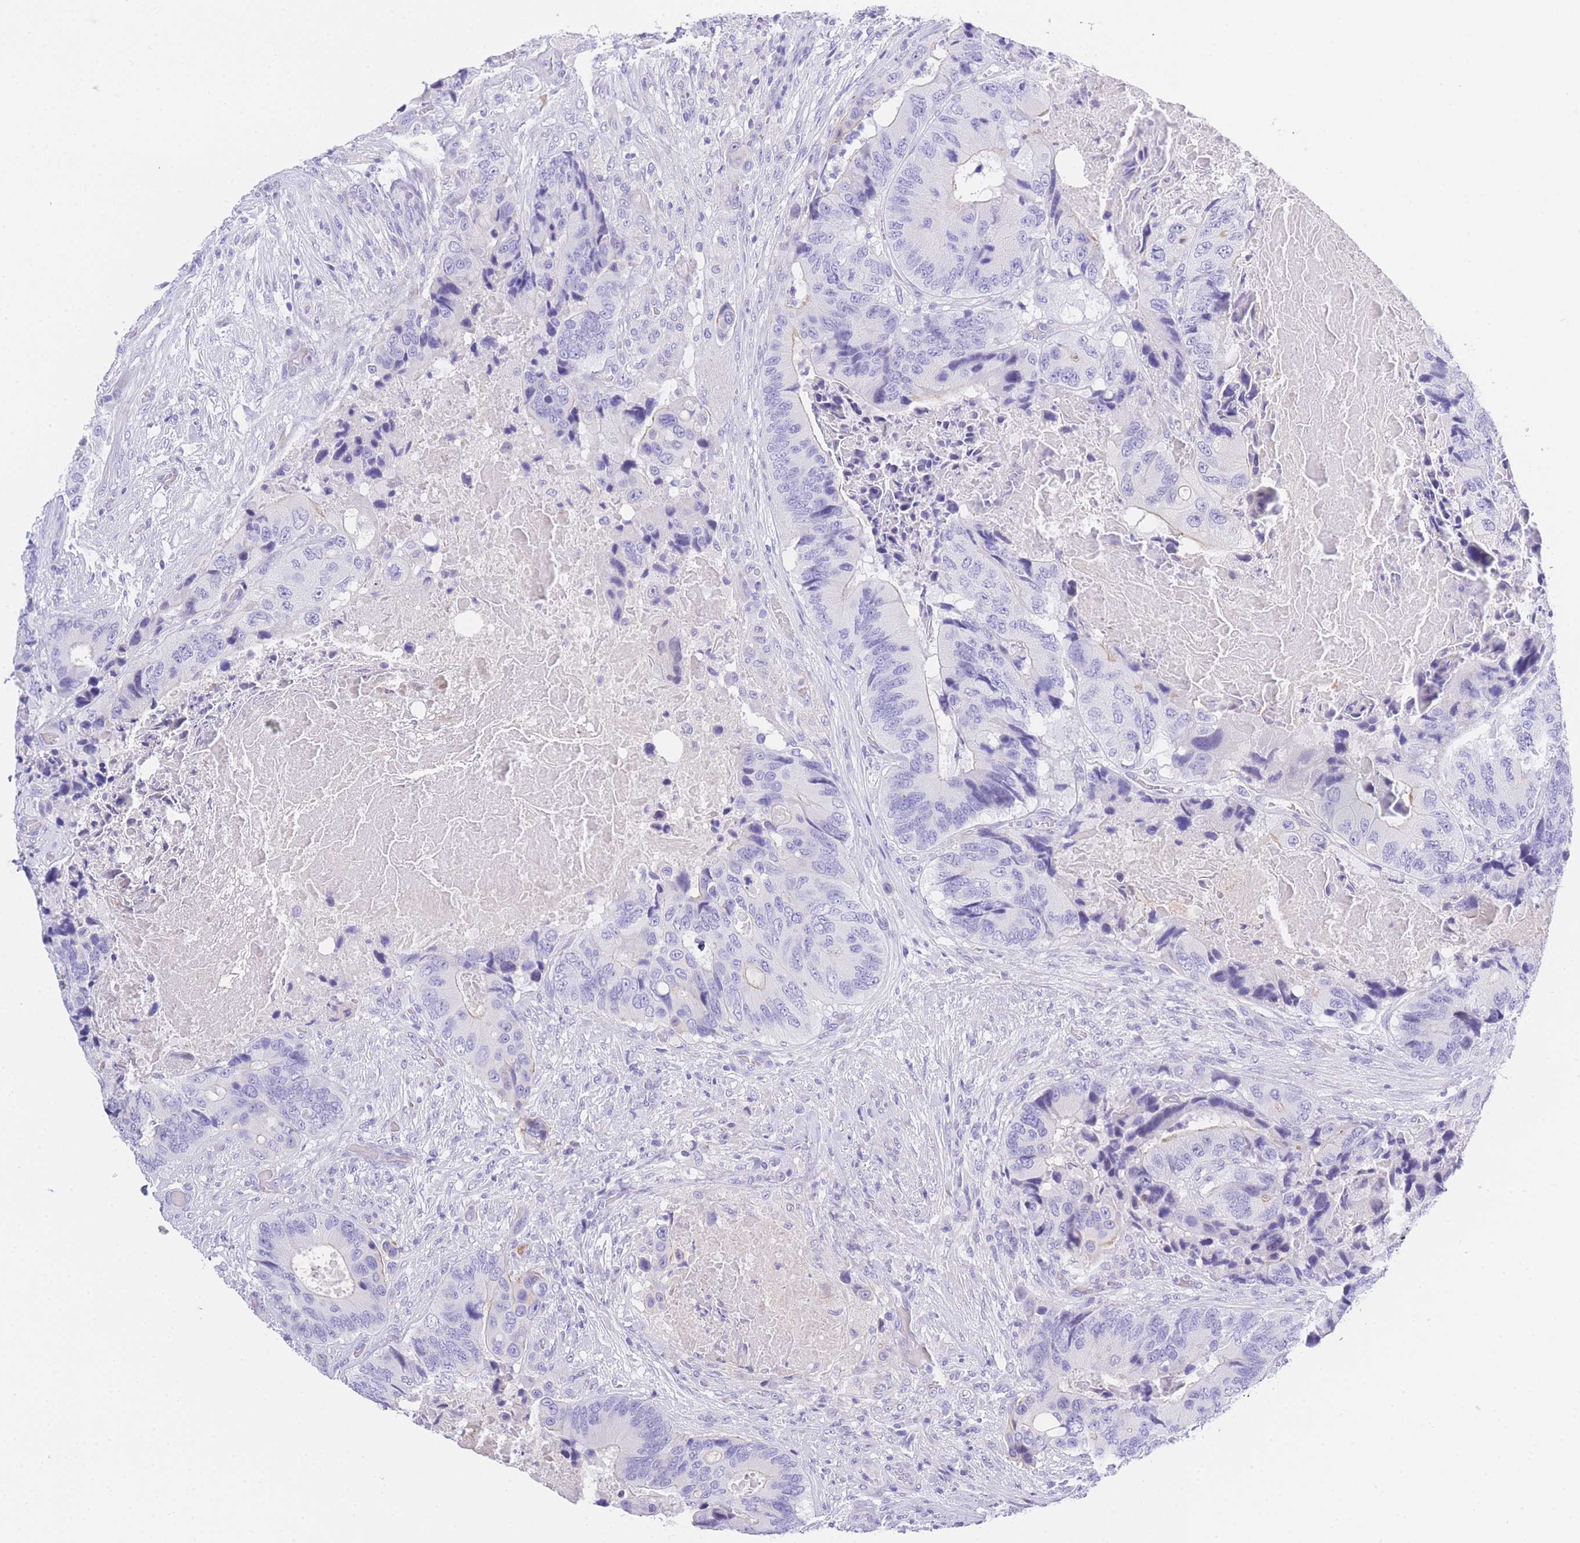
{"staining": {"intensity": "negative", "quantity": "none", "location": "none"}, "tissue": "colorectal cancer", "cell_type": "Tumor cells", "image_type": "cancer", "snomed": [{"axis": "morphology", "description": "Adenocarcinoma, NOS"}, {"axis": "topography", "description": "Colon"}], "caption": "IHC histopathology image of human adenocarcinoma (colorectal) stained for a protein (brown), which exhibits no staining in tumor cells.", "gene": "TIFAB", "patient": {"sex": "male", "age": 84}}